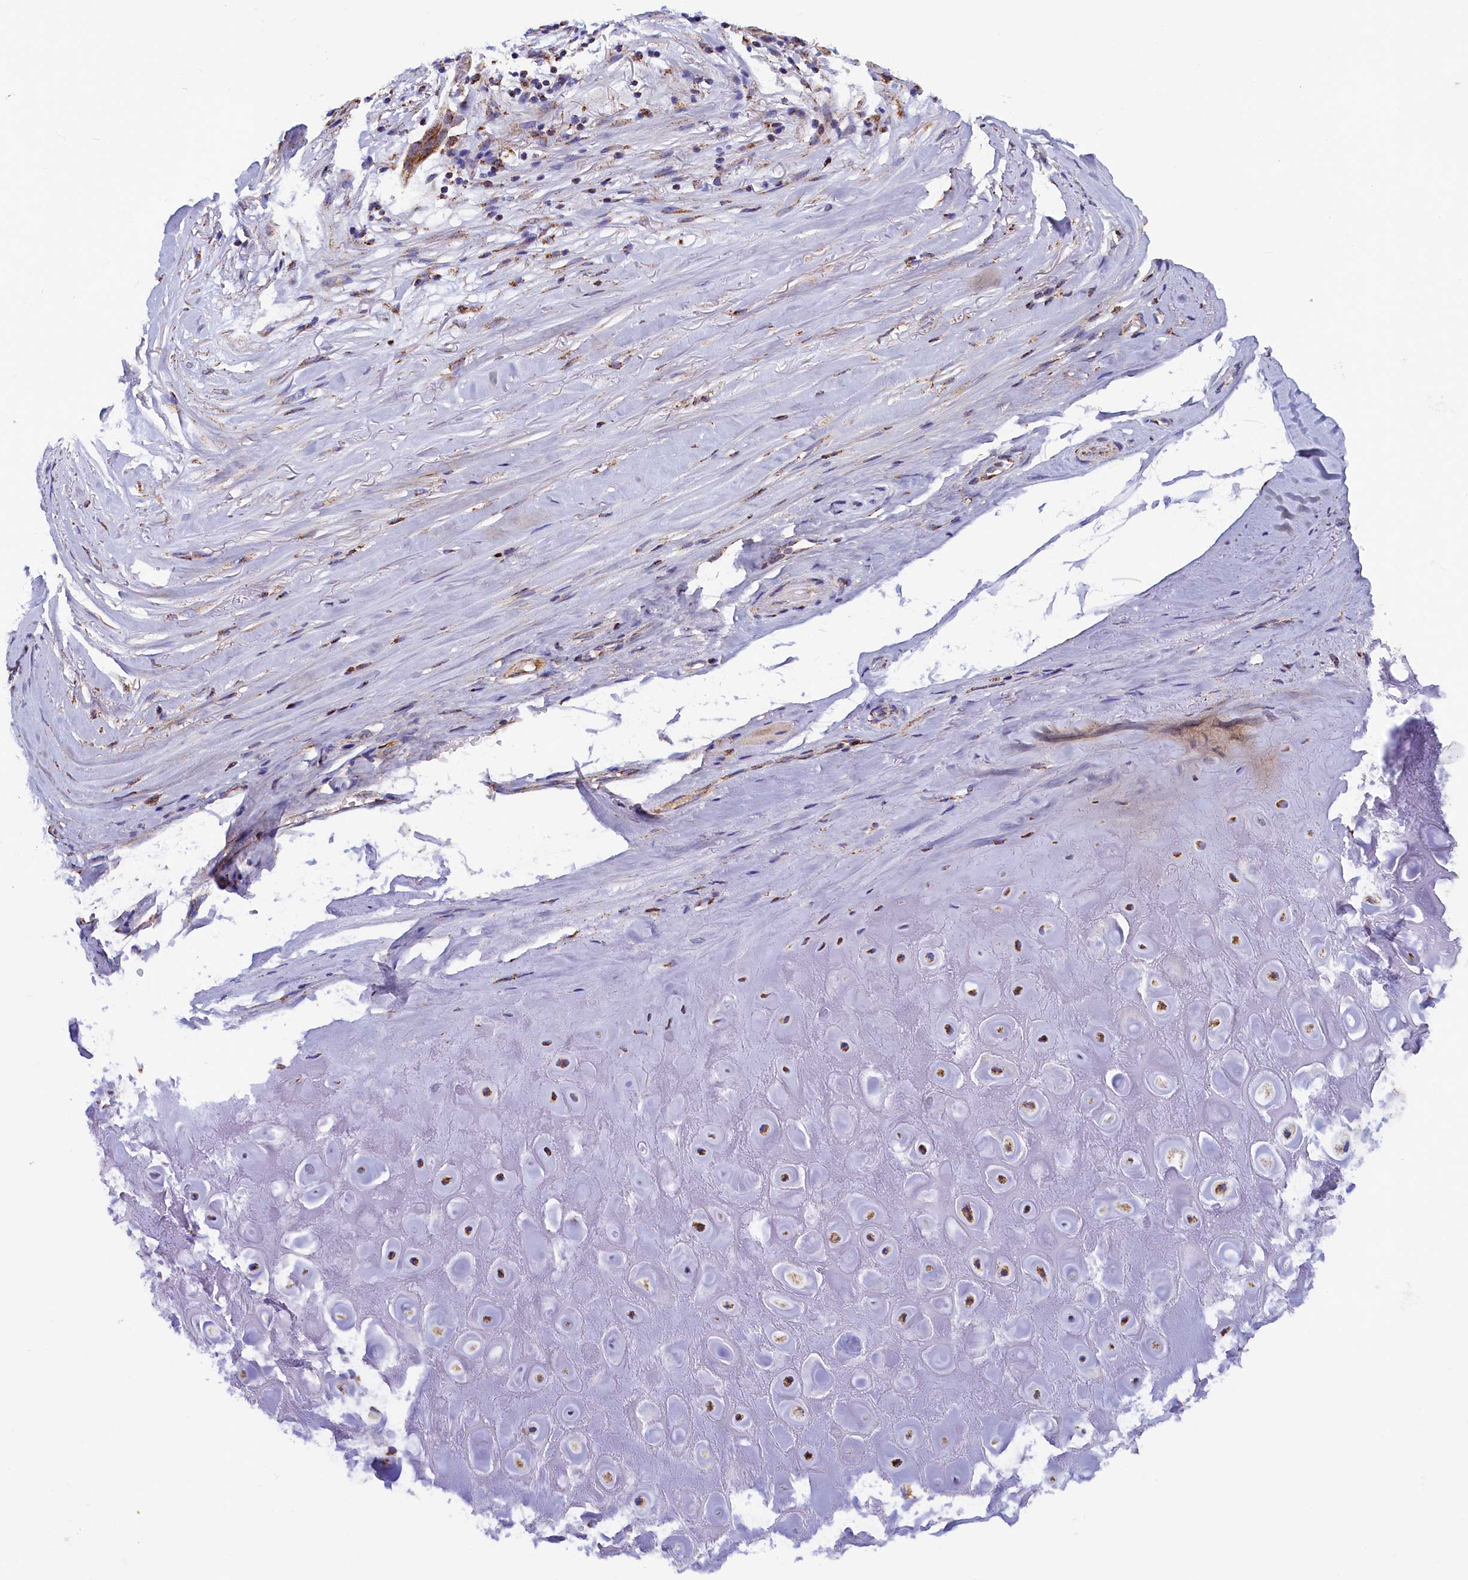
{"staining": {"intensity": "moderate", "quantity": "<25%", "location": "cytoplasmic/membranous"}, "tissue": "adipose tissue", "cell_type": "Adipocytes", "image_type": "normal", "snomed": [{"axis": "morphology", "description": "Normal tissue, NOS"}, {"axis": "morphology", "description": "Basal cell carcinoma"}, {"axis": "topography", "description": "Skin"}], "caption": "A histopathology image of adipose tissue stained for a protein reveals moderate cytoplasmic/membranous brown staining in adipocytes. (DAB IHC, brown staining for protein, blue staining for nuclei).", "gene": "SLC39A3", "patient": {"sex": "female", "age": 89}}